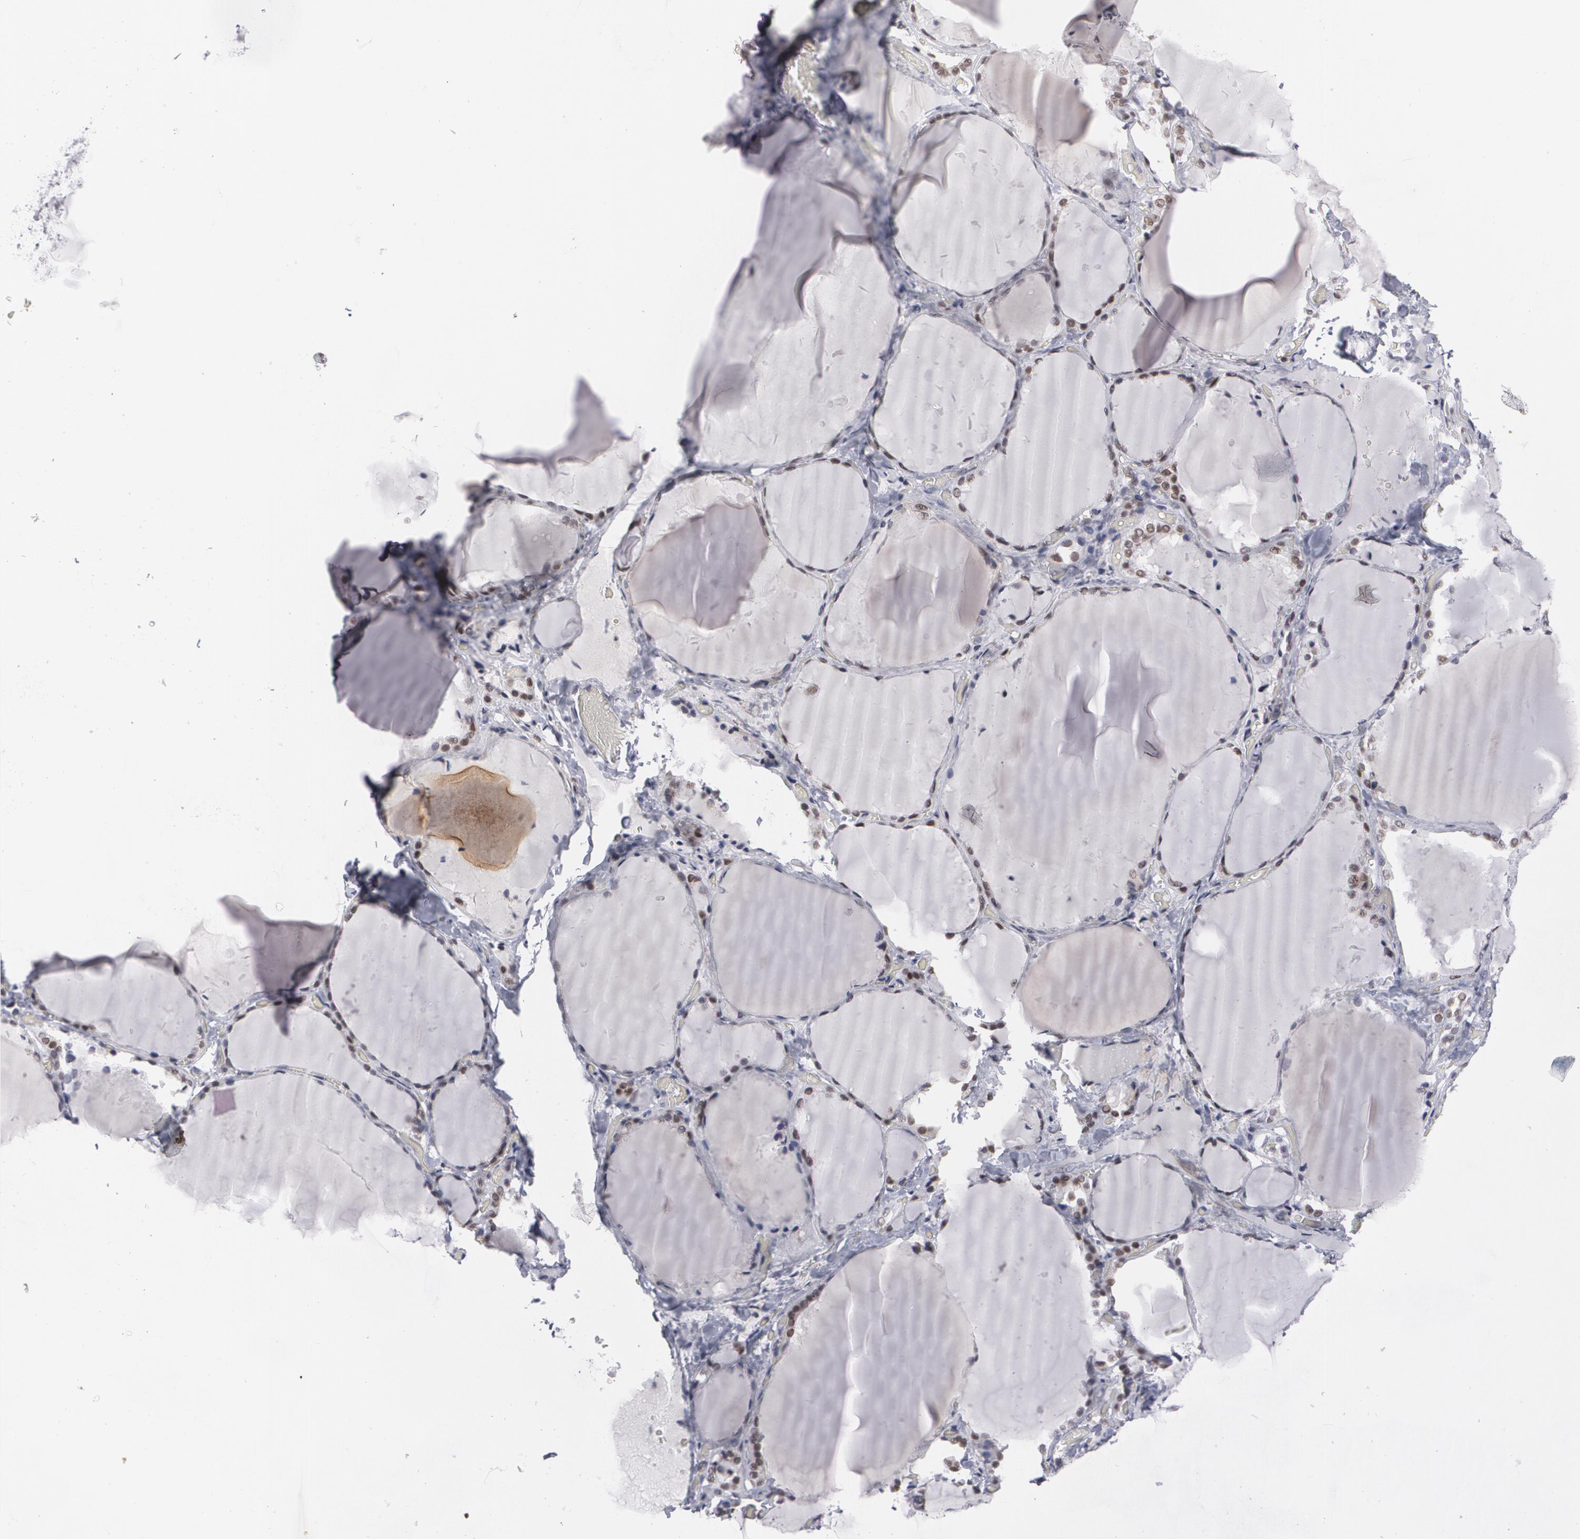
{"staining": {"intensity": "strong", "quantity": "25%-75%", "location": "nuclear"}, "tissue": "thyroid gland", "cell_type": "Glandular cells", "image_type": "normal", "snomed": [{"axis": "morphology", "description": "Normal tissue, NOS"}, {"axis": "topography", "description": "Thyroid gland"}], "caption": "About 25%-75% of glandular cells in benign thyroid gland demonstrate strong nuclear protein positivity as visualized by brown immunohistochemical staining.", "gene": "MCL1", "patient": {"sex": "female", "age": 22}}